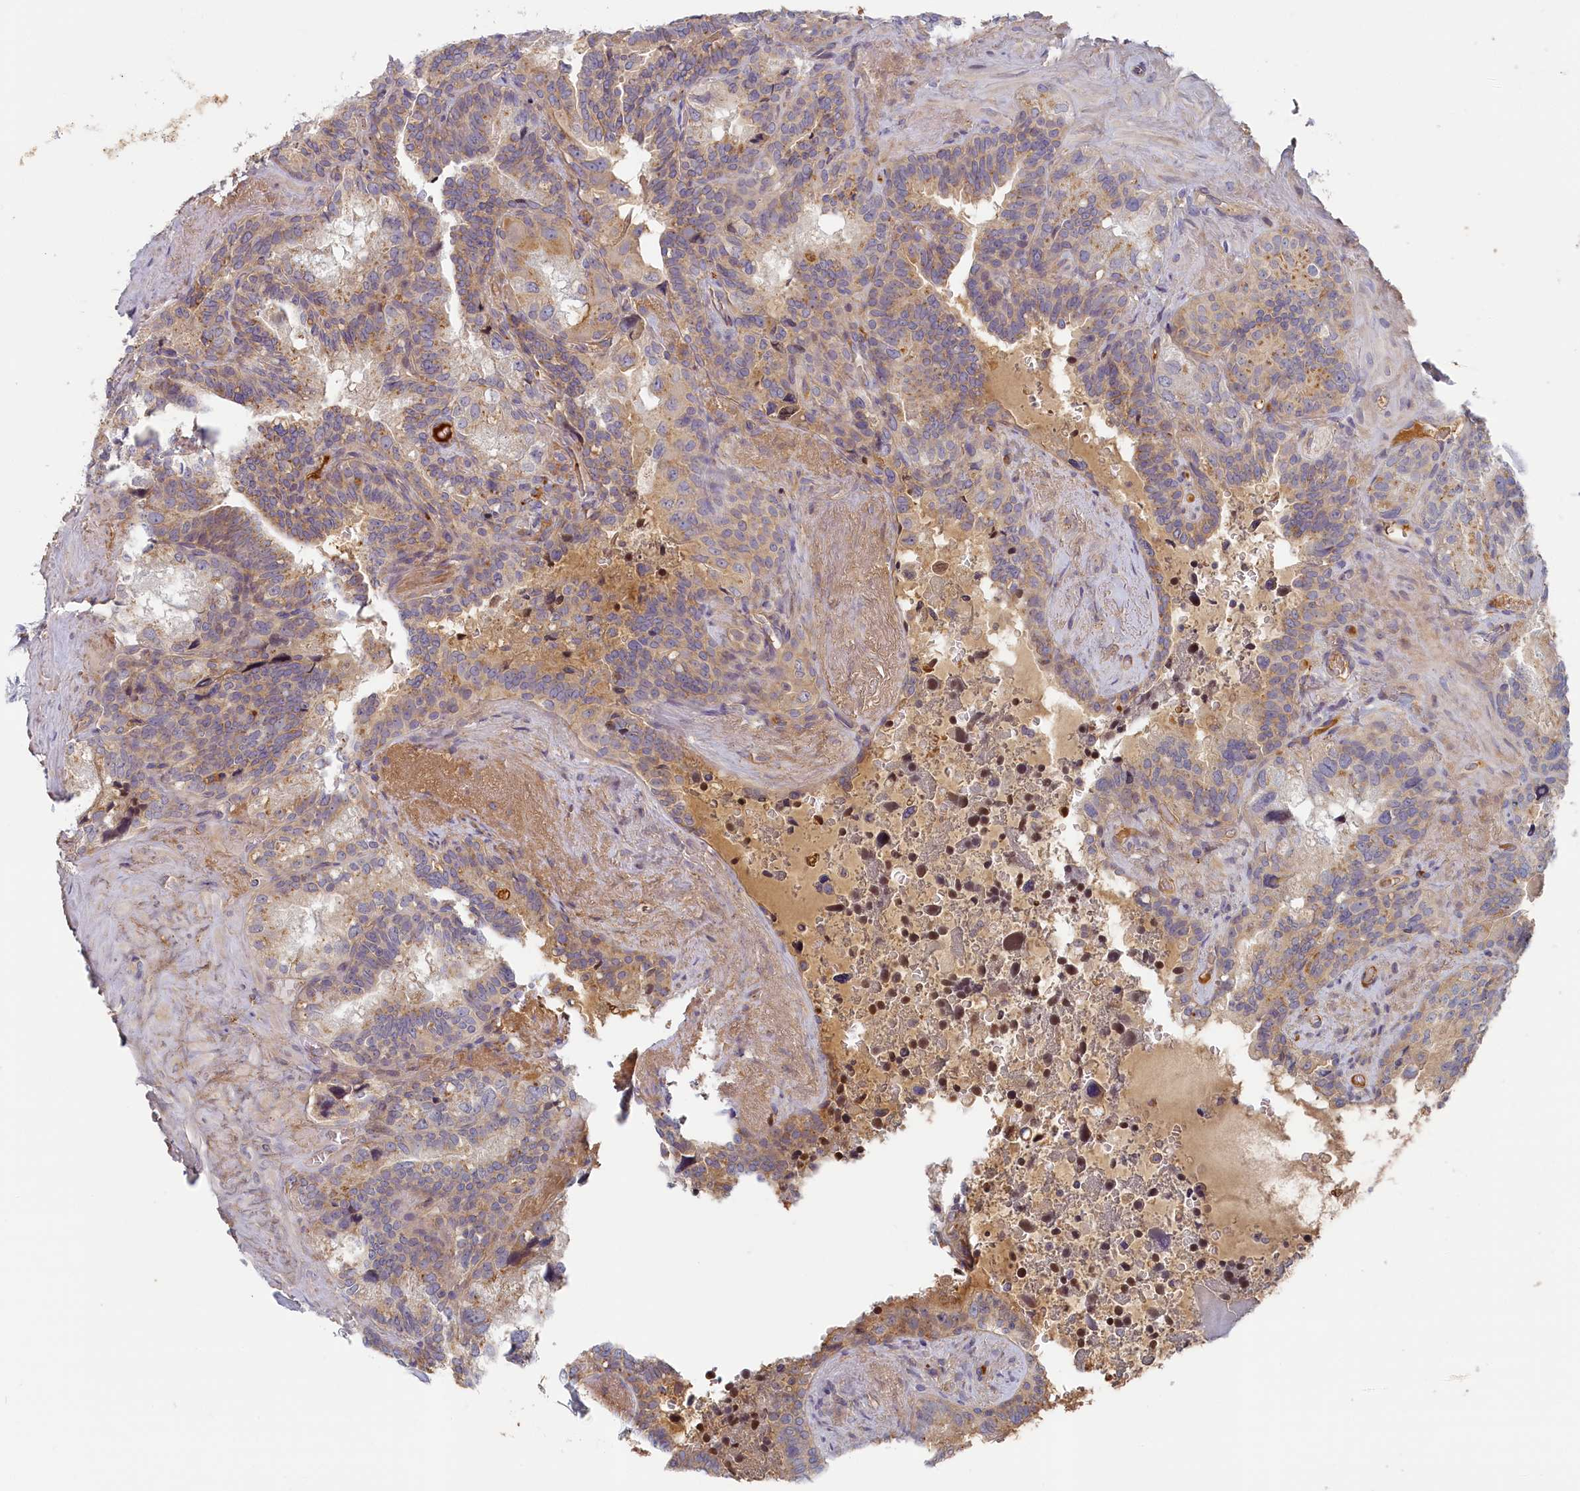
{"staining": {"intensity": "weak", "quantity": "25%-75%", "location": "cytoplasmic/membranous"}, "tissue": "seminal vesicle", "cell_type": "Glandular cells", "image_type": "normal", "snomed": [{"axis": "morphology", "description": "Normal tissue, NOS"}, {"axis": "topography", "description": "Seminal veicle"}], "caption": "The histopathology image shows immunohistochemical staining of normal seminal vesicle. There is weak cytoplasmic/membranous expression is identified in about 25%-75% of glandular cells.", "gene": "STX16", "patient": {"sex": "male", "age": 68}}